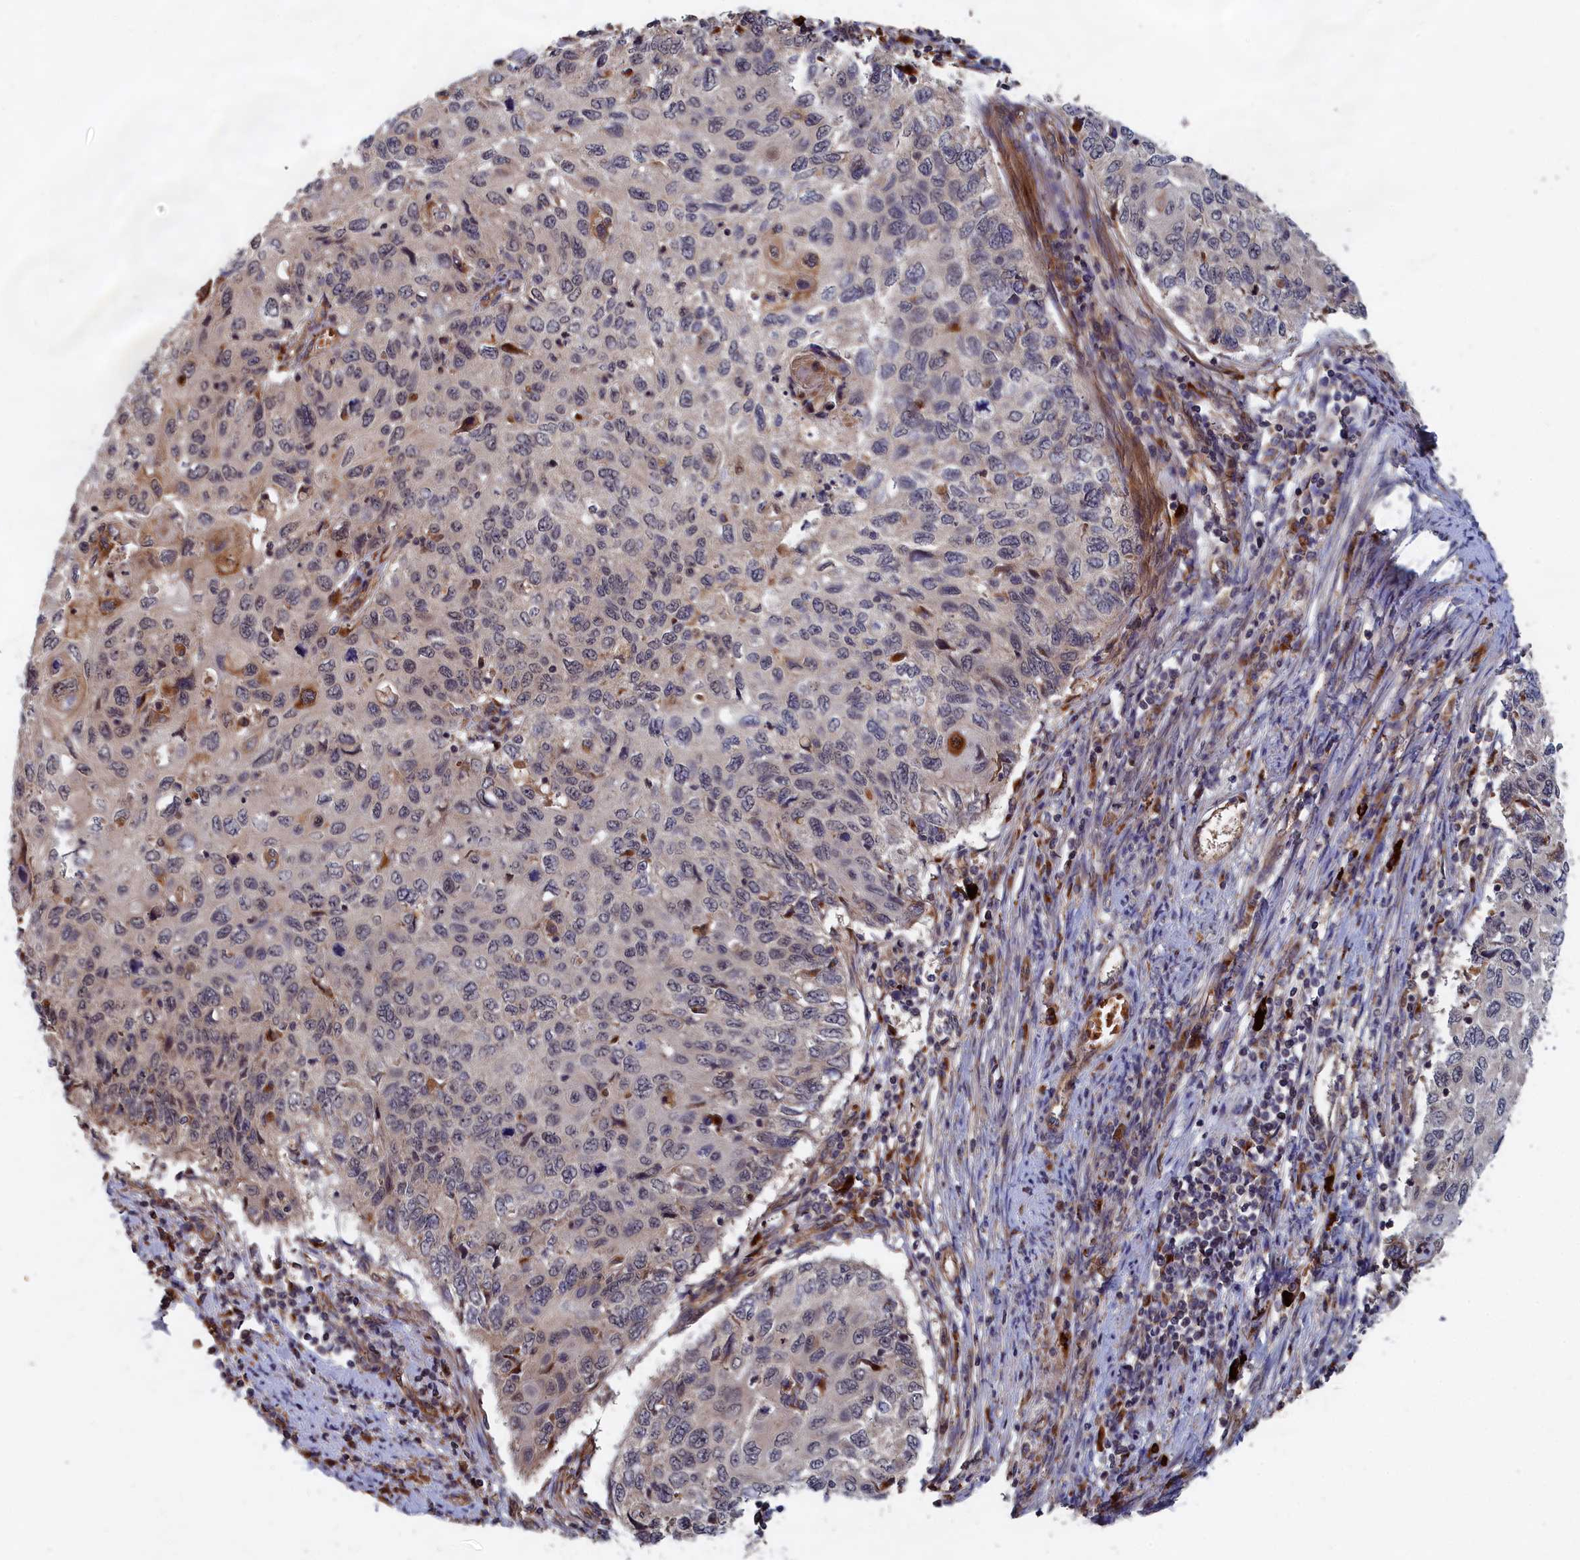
{"staining": {"intensity": "moderate", "quantity": "<25%", "location": "cytoplasmic/membranous"}, "tissue": "cervical cancer", "cell_type": "Tumor cells", "image_type": "cancer", "snomed": [{"axis": "morphology", "description": "Squamous cell carcinoma, NOS"}, {"axis": "topography", "description": "Cervix"}], "caption": "Moderate cytoplasmic/membranous staining for a protein is seen in about <25% of tumor cells of cervical cancer using immunohistochemistry.", "gene": "TRAPPC2L", "patient": {"sex": "female", "age": 70}}